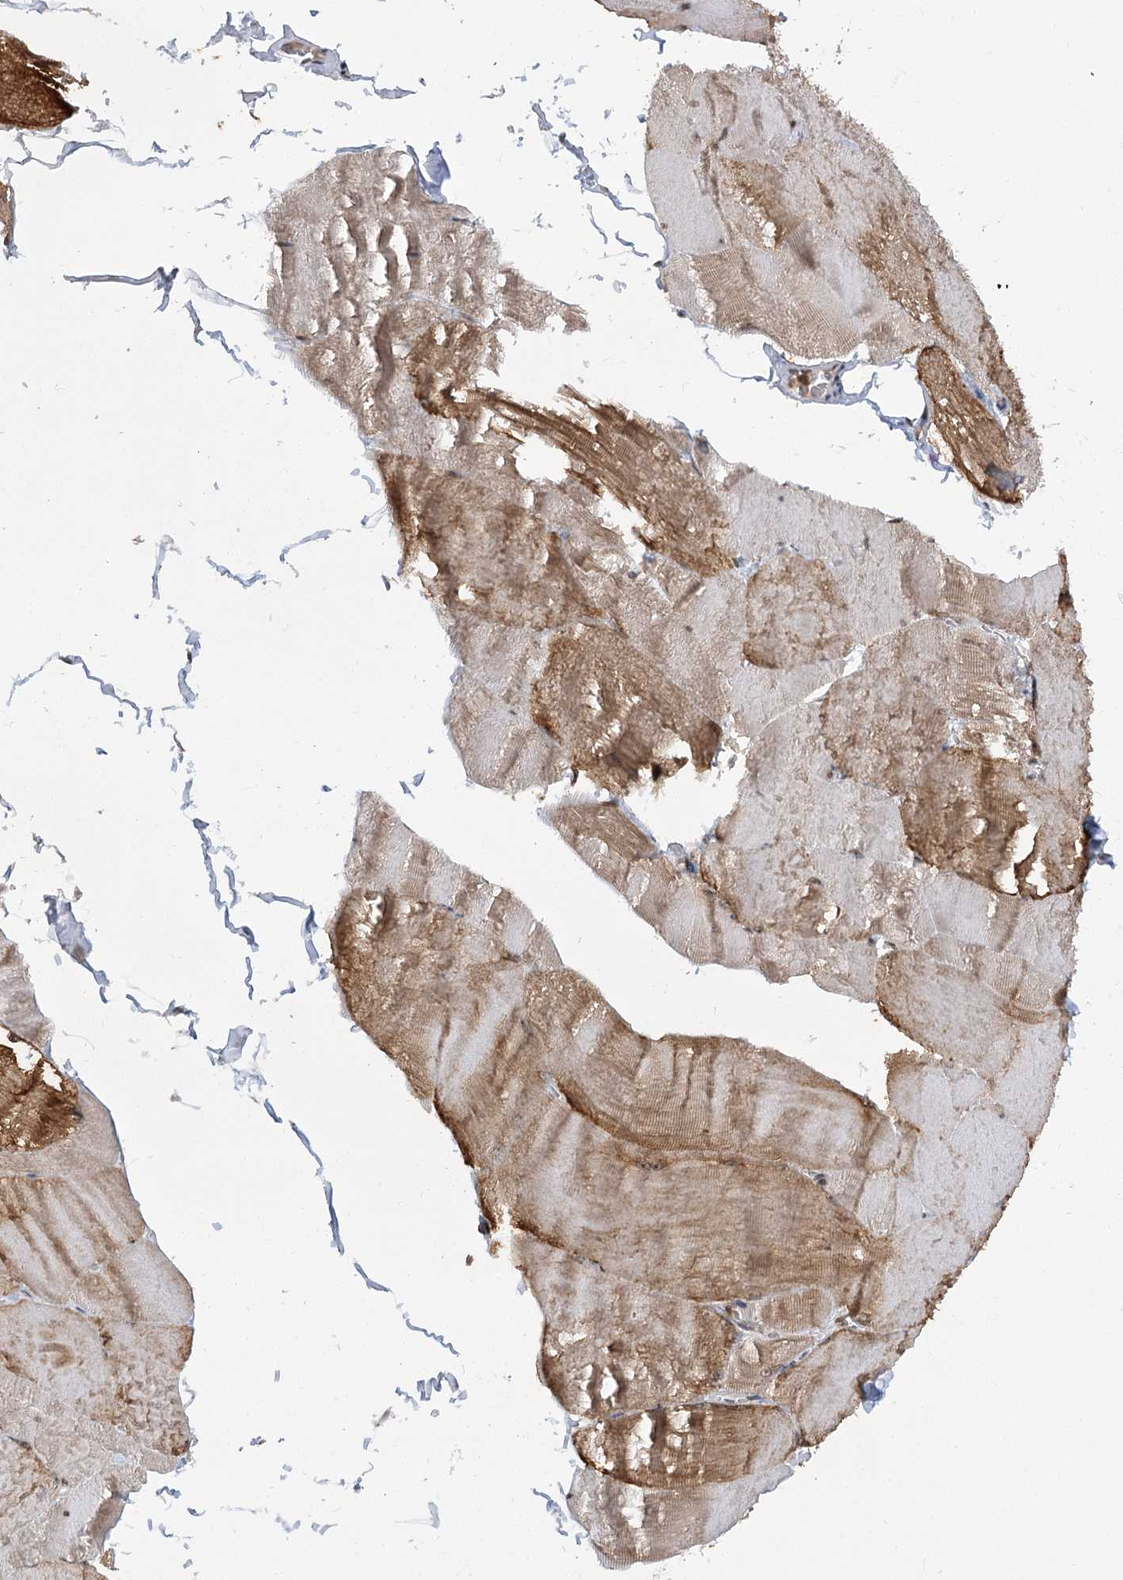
{"staining": {"intensity": "moderate", "quantity": "25%-75%", "location": "cytoplasmic/membranous"}, "tissue": "skeletal muscle", "cell_type": "Myocytes", "image_type": "normal", "snomed": [{"axis": "morphology", "description": "Normal tissue, NOS"}, {"axis": "morphology", "description": "Basal cell carcinoma"}, {"axis": "topography", "description": "Skeletal muscle"}], "caption": "This image shows immunohistochemistry (IHC) staining of normal human skeletal muscle, with medium moderate cytoplasmic/membranous expression in about 25%-75% of myocytes.", "gene": "SYTL1", "patient": {"sex": "female", "age": 64}}